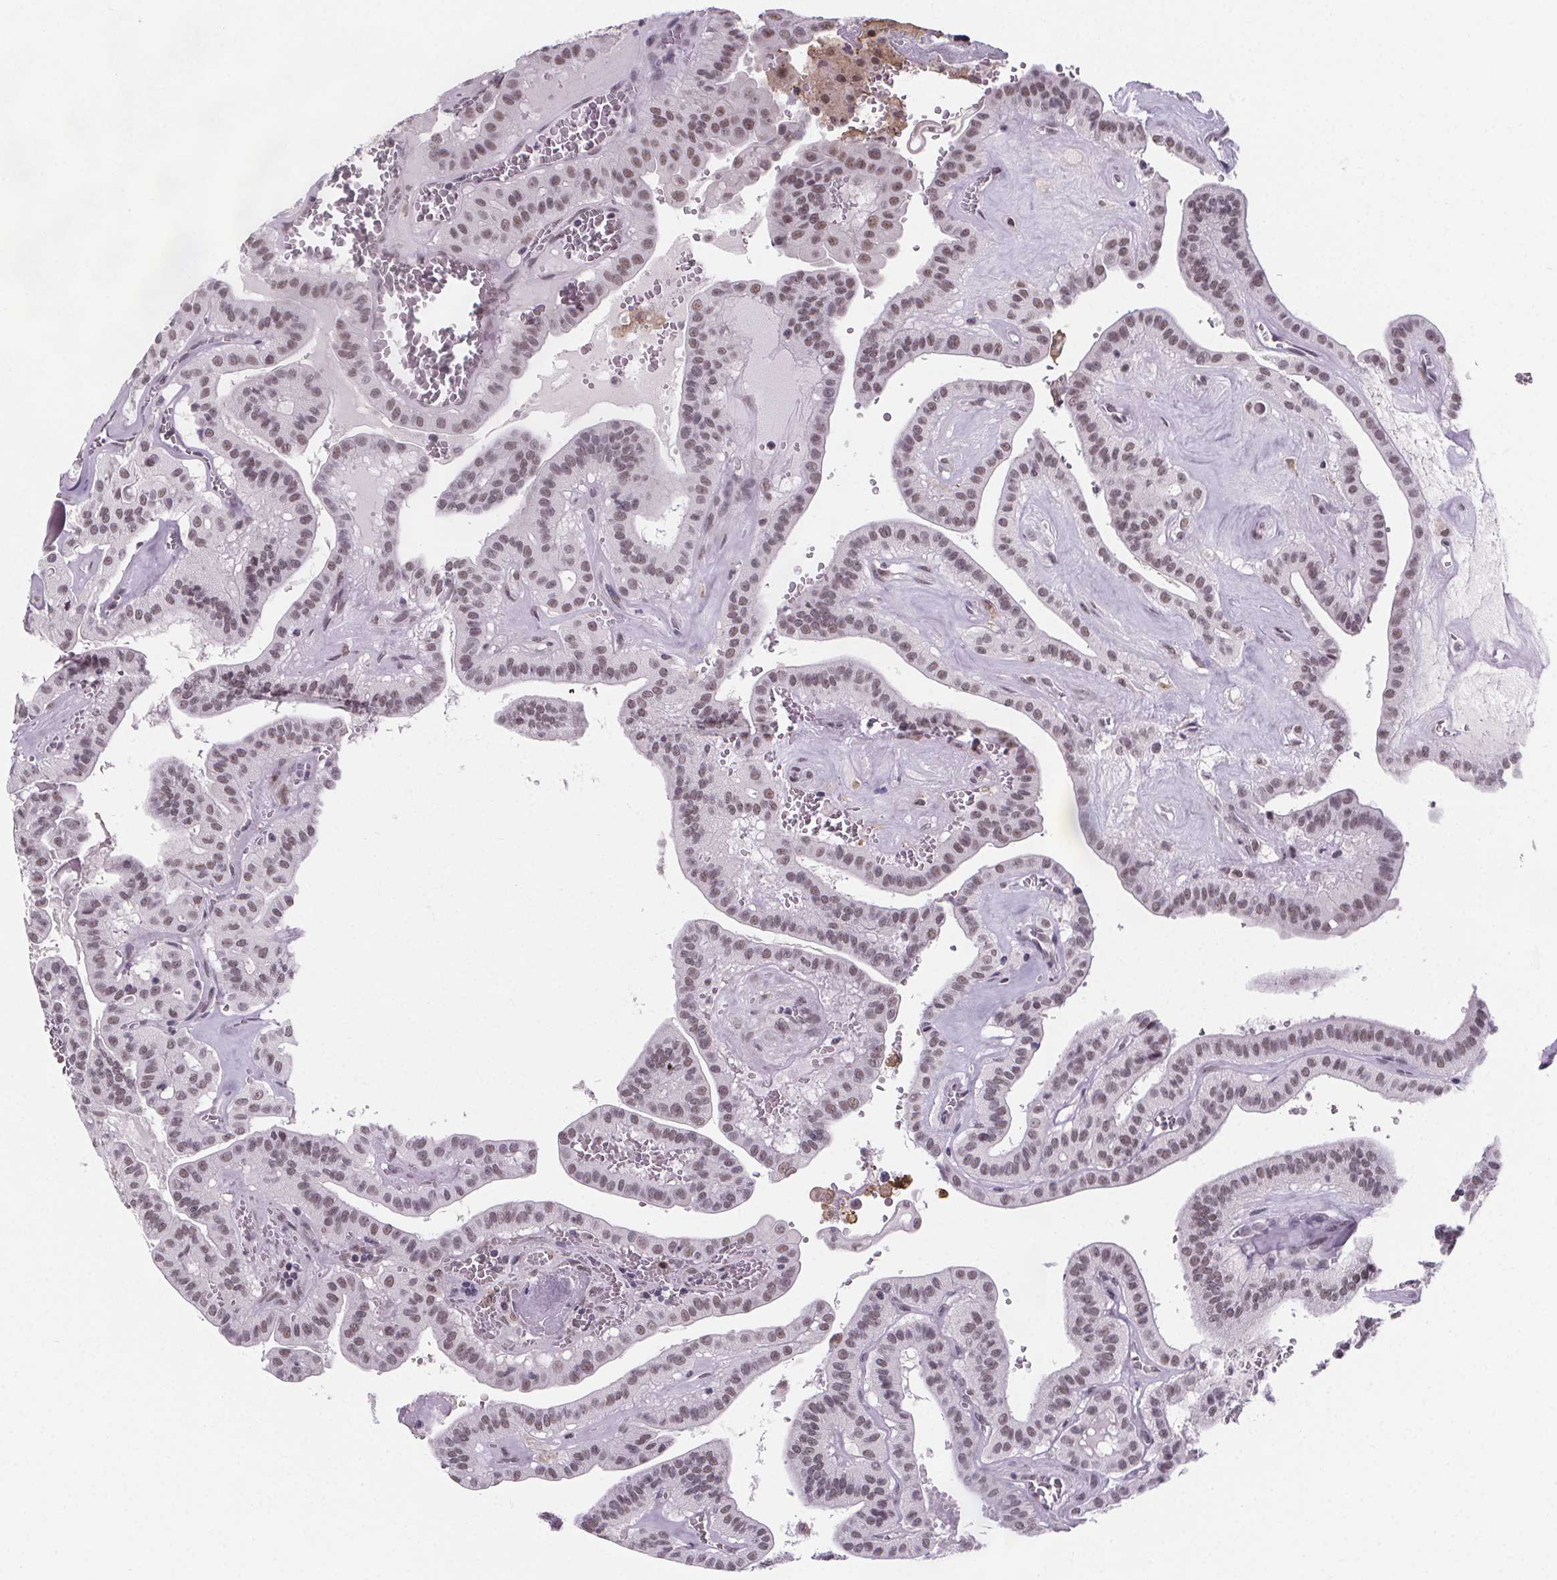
{"staining": {"intensity": "weak", "quantity": ">75%", "location": "nuclear"}, "tissue": "thyroid cancer", "cell_type": "Tumor cells", "image_type": "cancer", "snomed": [{"axis": "morphology", "description": "Papillary adenocarcinoma, NOS"}, {"axis": "topography", "description": "Thyroid gland"}], "caption": "Papillary adenocarcinoma (thyroid) stained with a protein marker exhibits weak staining in tumor cells.", "gene": "ZNF572", "patient": {"sex": "male", "age": 52}}